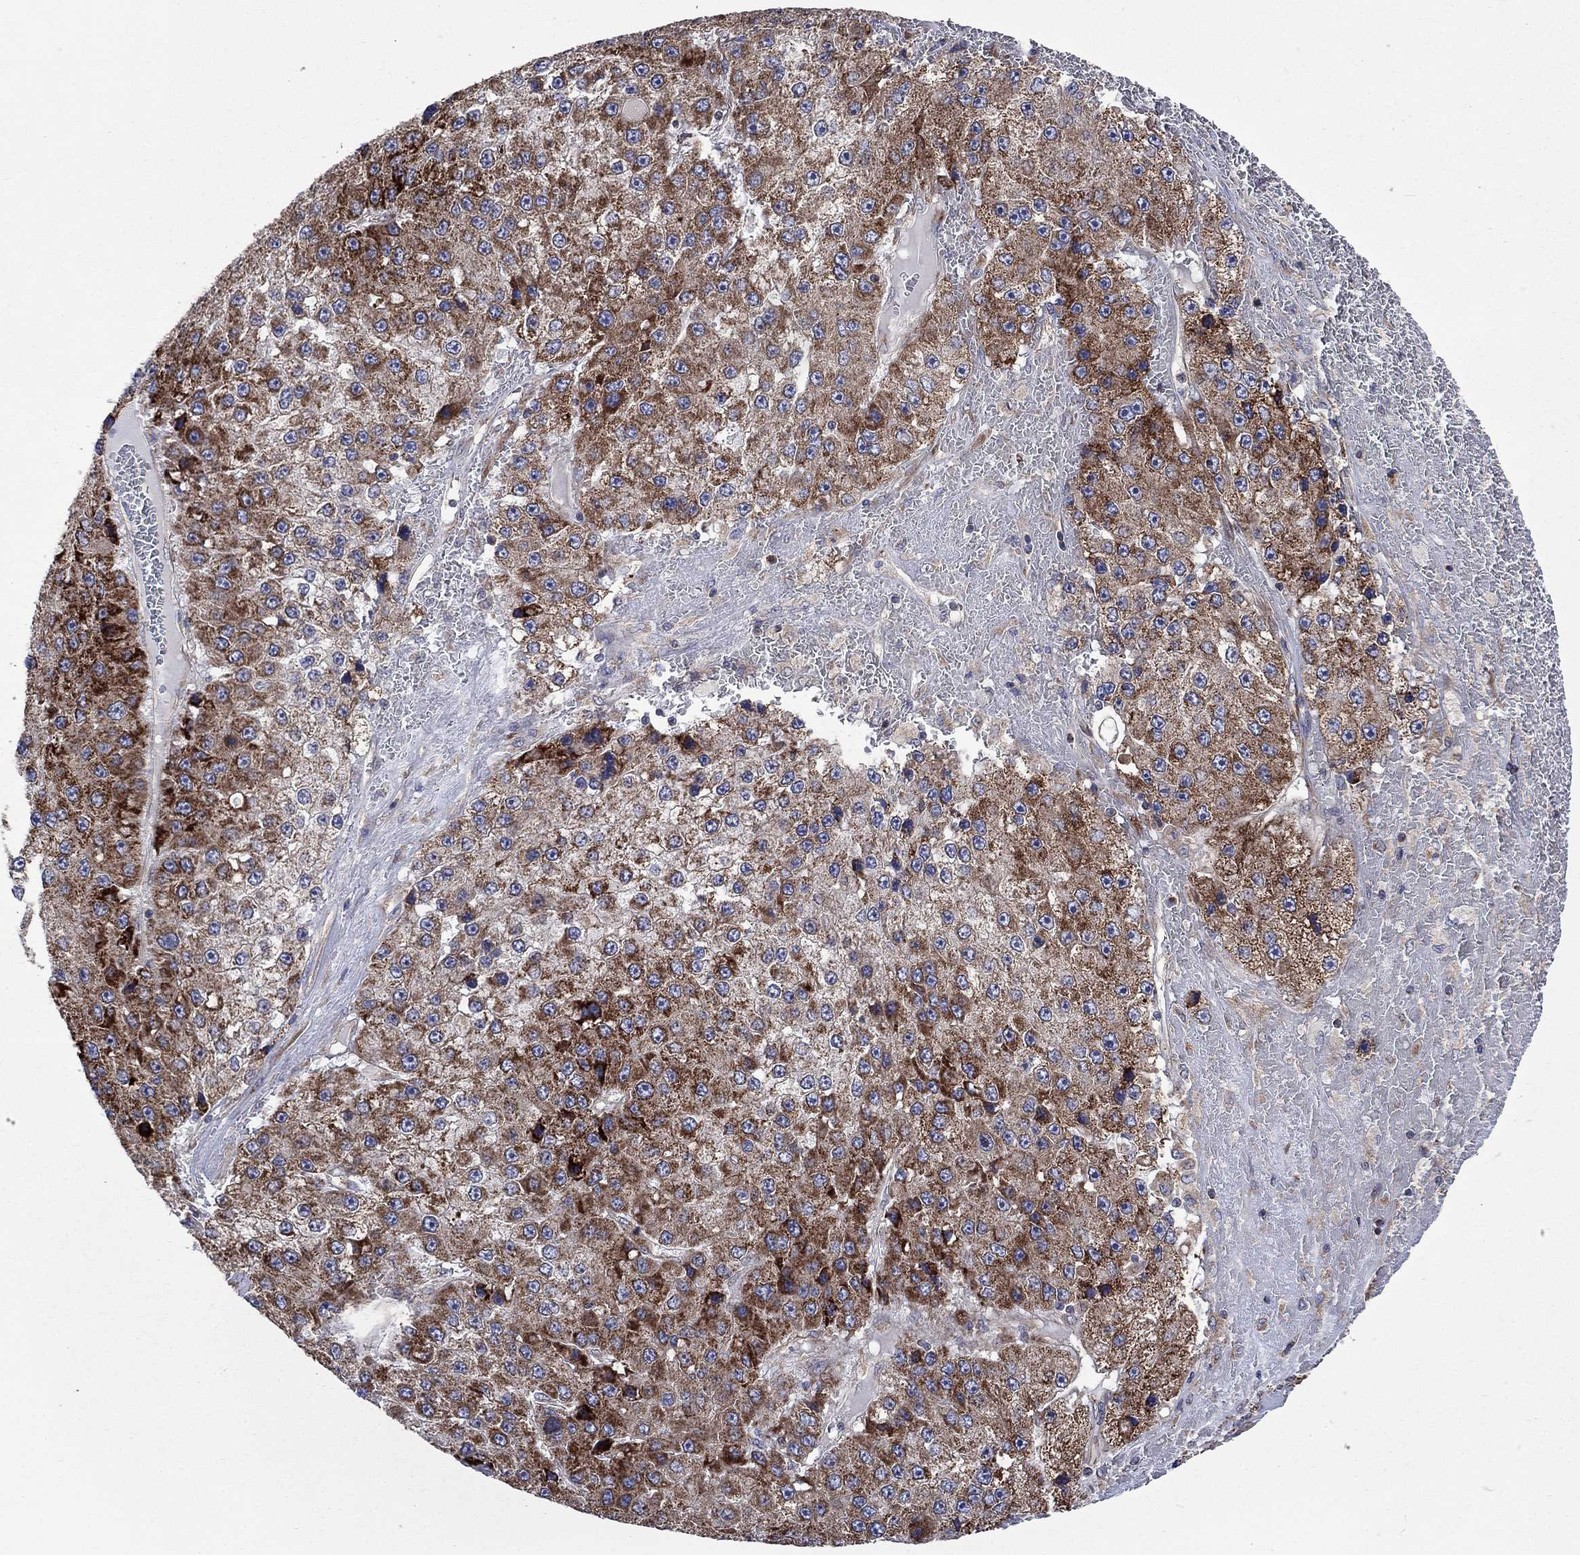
{"staining": {"intensity": "strong", "quantity": "25%-75%", "location": "cytoplasmic/membranous"}, "tissue": "liver cancer", "cell_type": "Tumor cells", "image_type": "cancer", "snomed": [{"axis": "morphology", "description": "Carcinoma, Hepatocellular, NOS"}, {"axis": "topography", "description": "Liver"}], "caption": "Strong cytoplasmic/membranous expression is present in approximately 25%-75% of tumor cells in liver cancer. The staining was performed using DAB (3,3'-diaminobenzidine) to visualize the protein expression in brown, while the nuclei were stained in blue with hematoxylin (Magnification: 20x).", "gene": "RPLP0", "patient": {"sex": "female", "age": 73}}